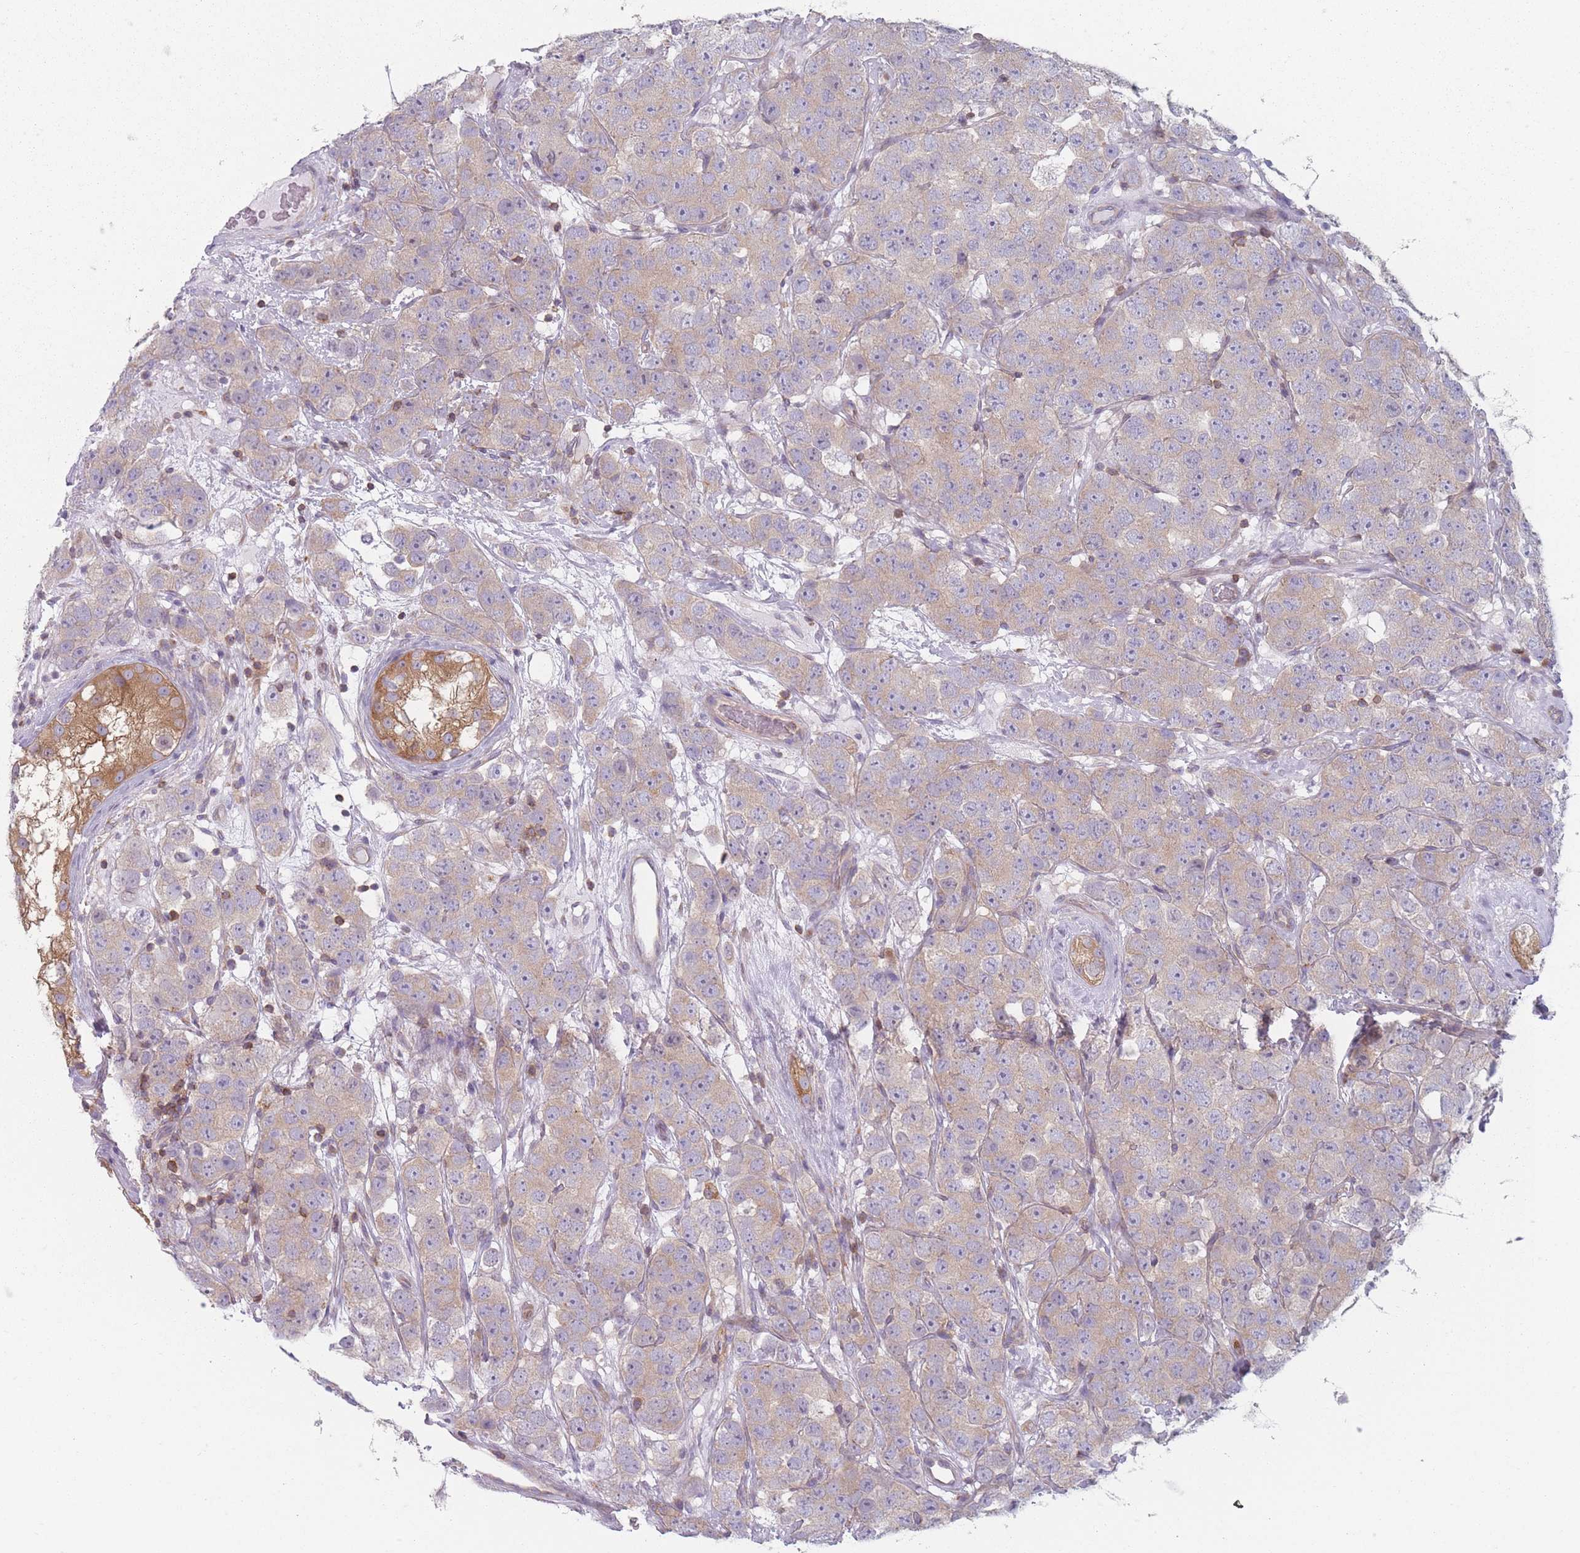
{"staining": {"intensity": "weak", "quantity": "<25%", "location": "cytoplasmic/membranous"}, "tissue": "testis cancer", "cell_type": "Tumor cells", "image_type": "cancer", "snomed": [{"axis": "morphology", "description": "Seminoma, NOS"}, {"axis": "topography", "description": "Testis"}], "caption": "Tumor cells show no significant protein staining in testis cancer (seminoma). (DAB immunohistochemistry with hematoxylin counter stain).", "gene": "HSBP1L1", "patient": {"sex": "male", "age": 28}}